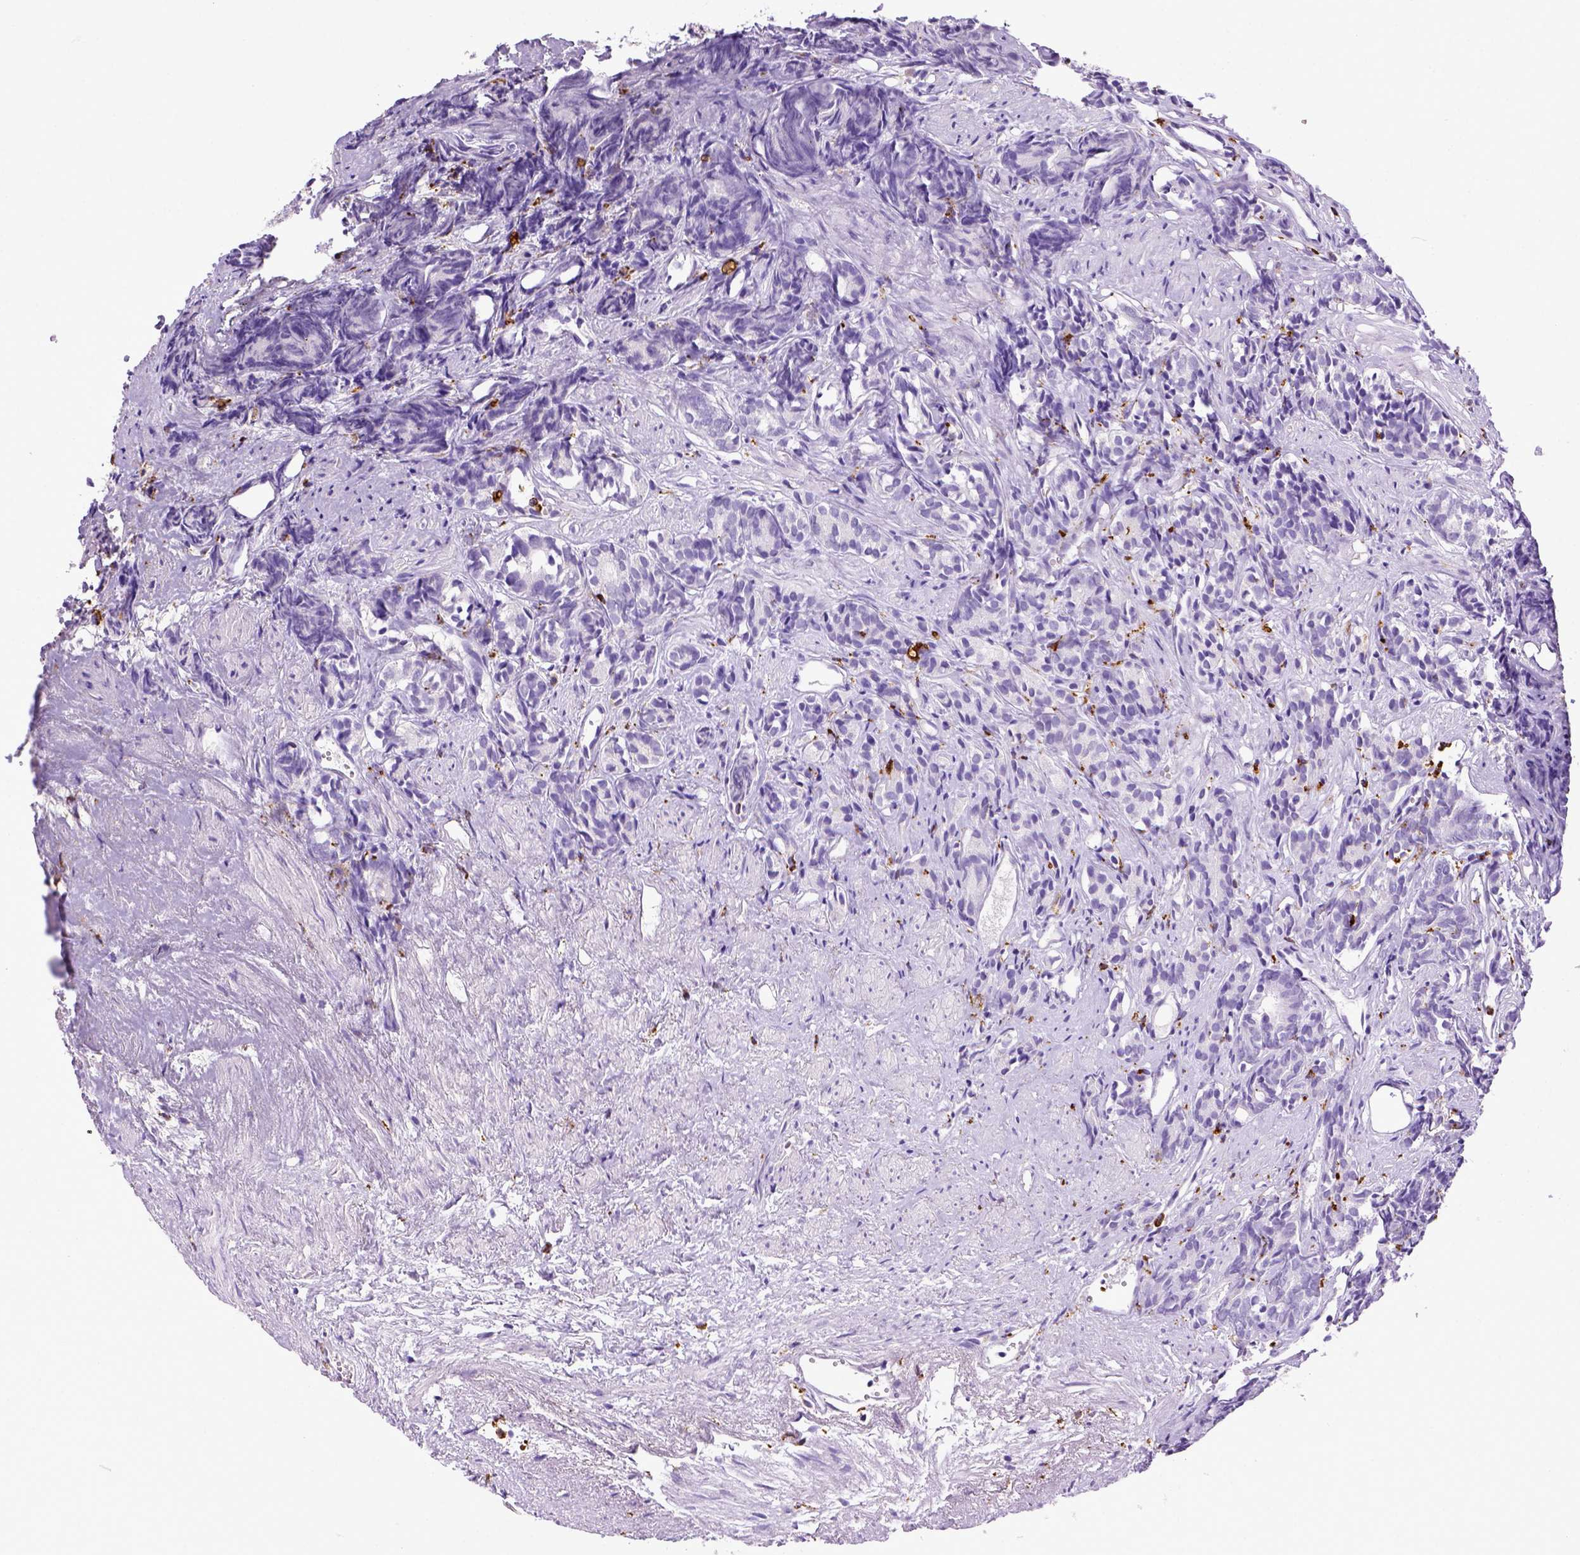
{"staining": {"intensity": "negative", "quantity": "none", "location": "none"}, "tissue": "prostate cancer", "cell_type": "Tumor cells", "image_type": "cancer", "snomed": [{"axis": "morphology", "description": "Adenocarcinoma, High grade"}, {"axis": "topography", "description": "Prostate"}], "caption": "A high-resolution micrograph shows IHC staining of prostate cancer (adenocarcinoma (high-grade)), which displays no significant staining in tumor cells. The staining is performed using DAB brown chromogen with nuclei counter-stained in using hematoxylin.", "gene": "CD68", "patient": {"sex": "male", "age": 84}}